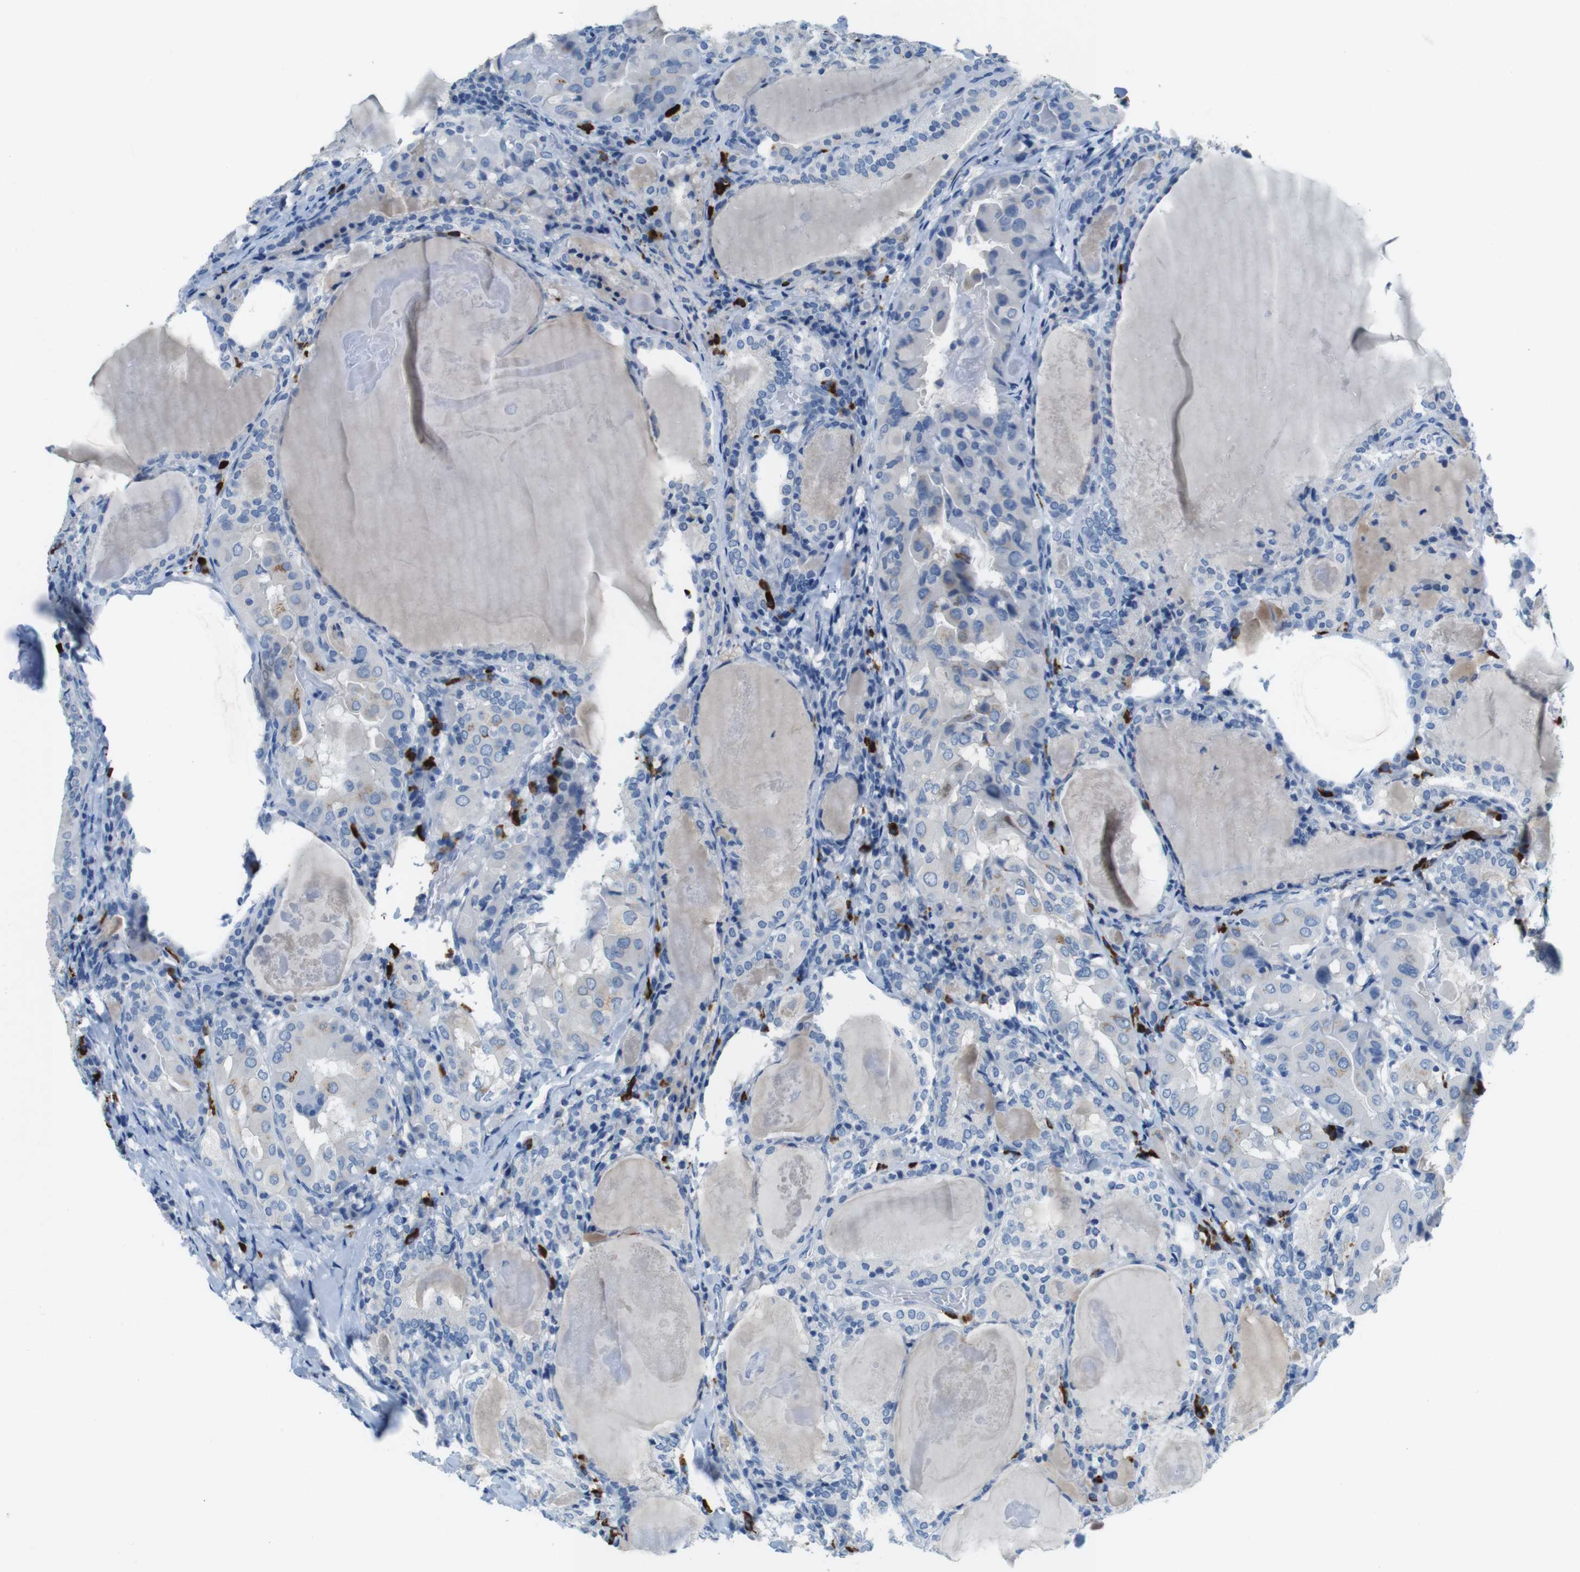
{"staining": {"intensity": "negative", "quantity": "none", "location": "none"}, "tissue": "thyroid cancer", "cell_type": "Tumor cells", "image_type": "cancer", "snomed": [{"axis": "morphology", "description": "Papillary adenocarcinoma, NOS"}, {"axis": "topography", "description": "Thyroid gland"}], "caption": "There is no significant positivity in tumor cells of thyroid cancer (papillary adenocarcinoma).", "gene": "SLC35A3", "patient": {"sex": "female", "age": 42}}